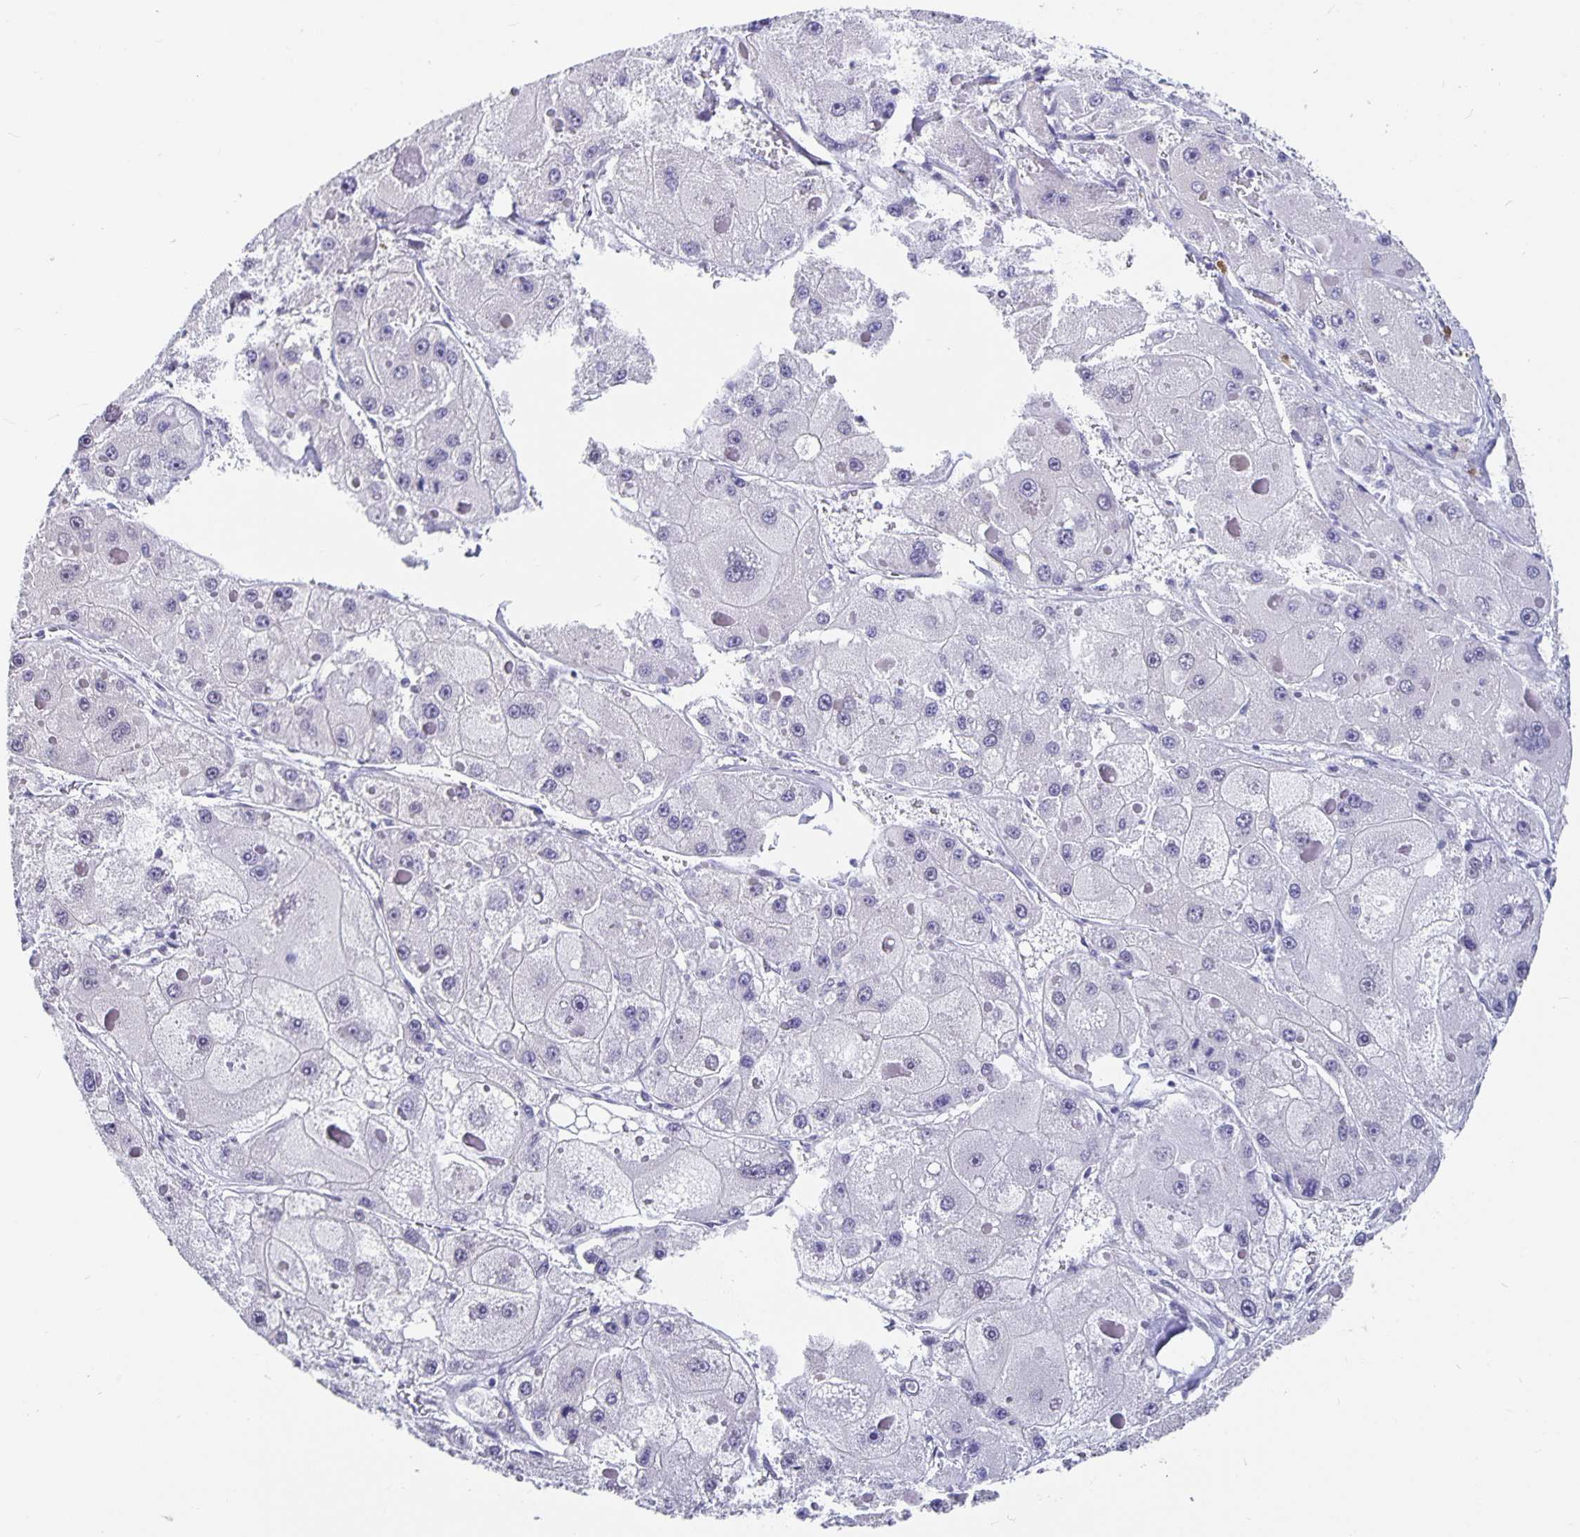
{"staining": {"intensity": "negative", "quantity": "none", "location": "none"}, "tissue": "liver cancer", "cell_type": "Tumor cells", "image_type": "cancer", "snomed": [{"axis": "morphology", "description": "Carcinoma, Hepatocellular, NOS"}, {"axis": "topography", "description": "Liver"}], "caption": "Tumor cells show no significant positivity in liver cancer (hepatocellular carcinoma).", "gene": "OLIG2", "patient": {"sex": "female", "age": 73}}